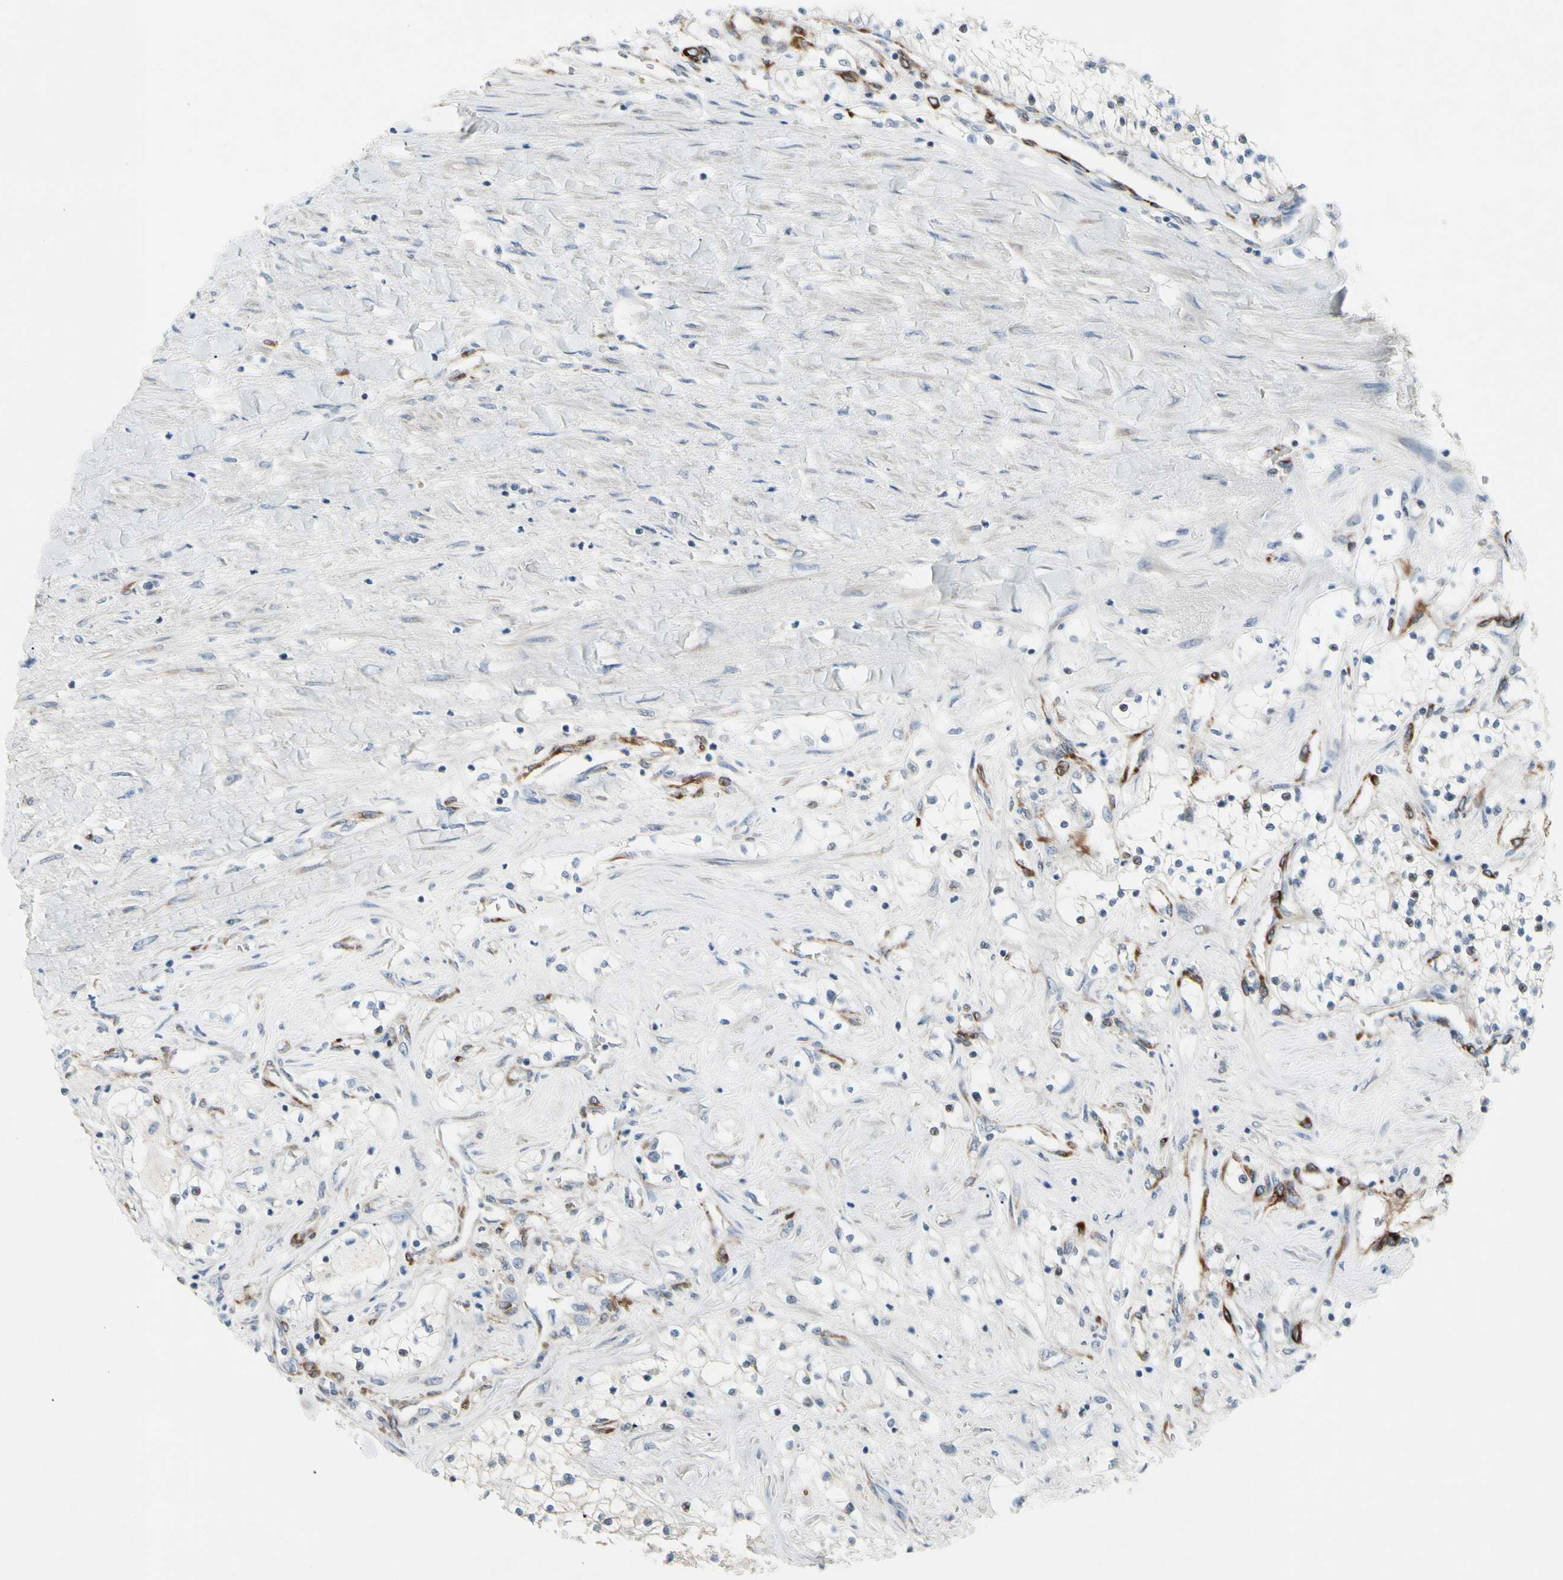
{"staining": {"intensity": "negative", "quantity": "none", "location": "none"}, "tissue": "renal cancer", "cell_type": "Tumor cells", "image_type": "cancer", "snomed": [{"axis": "morphology", "description": "Adenocarcinoma, NOS"}, {"axis": "topography", "description": "Kidney"}], "caption": "This is a micrograph of IHC staining of renal cancer (adenocarcinoma), which shows no positivity in tumor cells. The staining is performed using DAB brown chromogen with nuclei counter-stained in using hematoxylin.", "gene": "MAP2", "patient": {"sex": "male", "age": 68}}